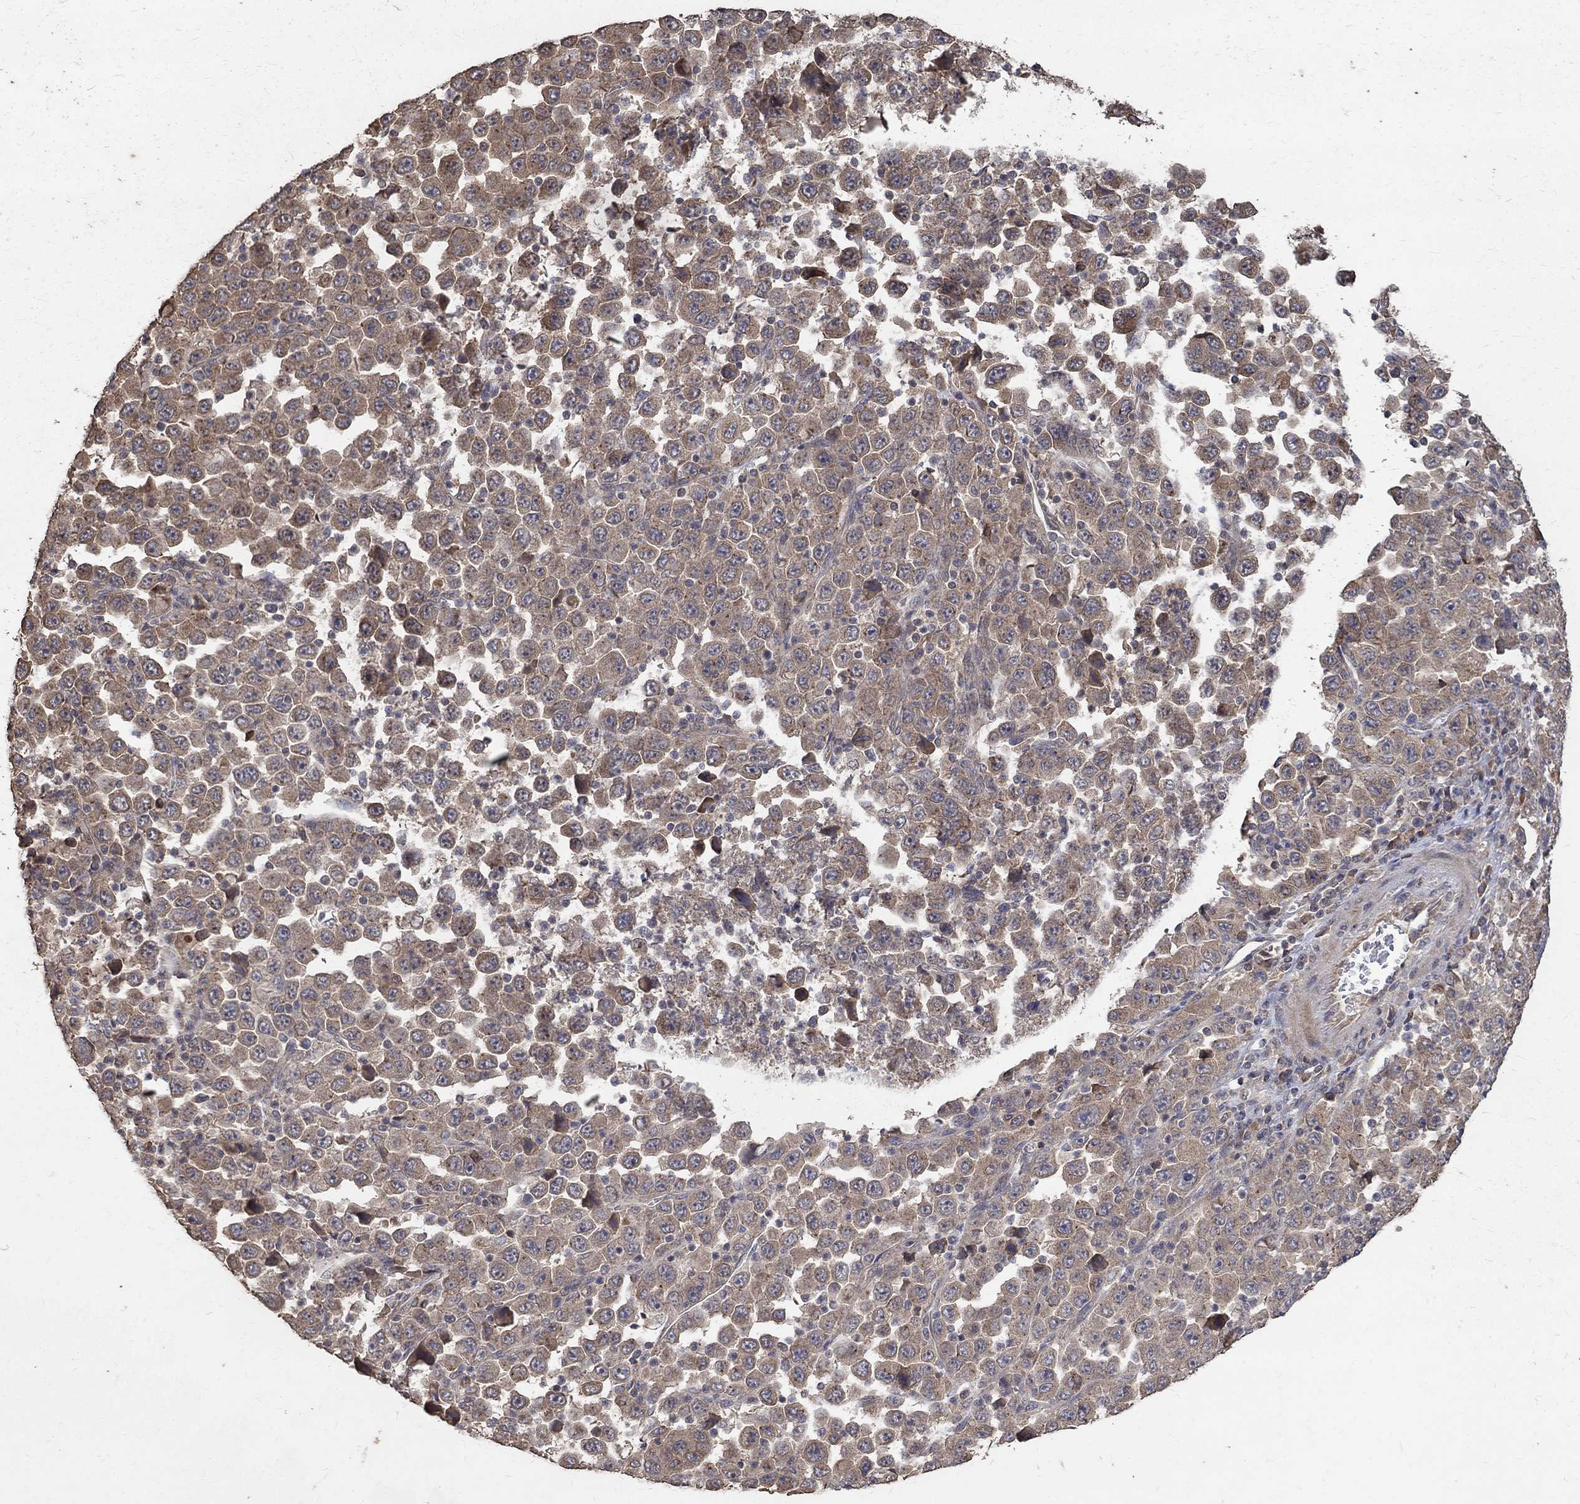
{"staining": {"intensity": "weak", "quantity": ">75%", "location": "cytoplasmic/membranous"}, "tissue": "stomach cancer", "cell_type": "Tumor cells", "image_type": "cancer", "snomed": [{"axis": "morphology", "description": "Normal tissue, NOS"}, {"axis": "morphology", "description": "Adenocarcinoma, NOS"}, {"axis": "topography", "description": "Stomach, upper"}, {"axis": "topography", "description": "Stomach"}], "caption": "A brown stain labels weak cytoplasmic/membranous positivity of a protein in stomach adenocarcinoma tumor cells. (Brightfield microscopy of DAB IHC at high magnification).", "gene": "C17orf75", "patient": {"sex": "male", "age": 59}}